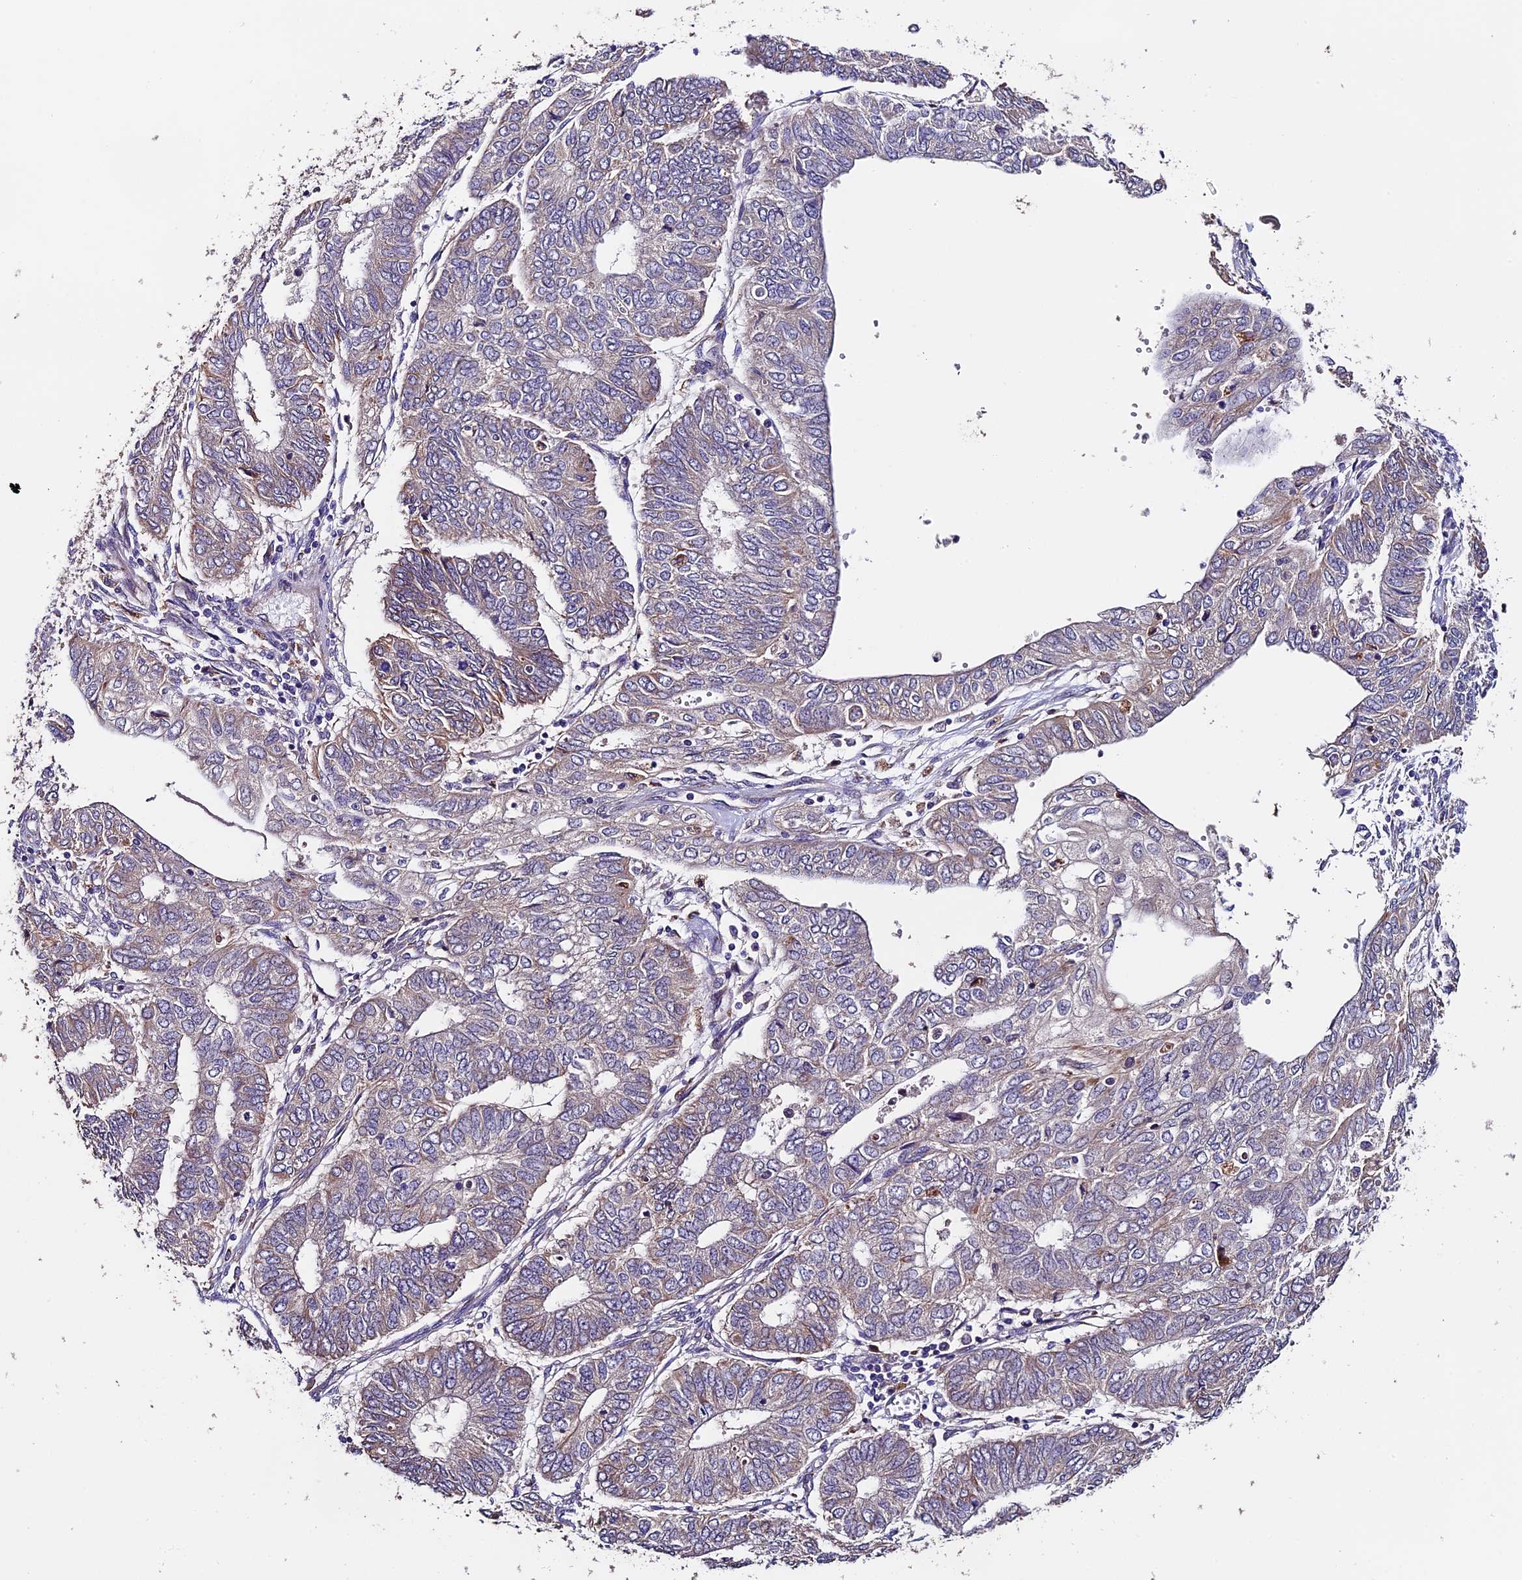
{"staining": {"intensity": "weak", "quantity": "<25%", "location": "cytoplasmic/membranous"}, "tissue": "endometrial cancer", "cell_type": "Tumor cells", "image_type": "cancer", "snomed": [{"axis": "morphology", "description": "Adenocarcinoma, NOS"}, {"axis": "topography", "description": "Endometrium"}], "caption": "Immunohistochemistry photomicrograph of neoplastic tissue: human adenocarcinoma (endometrial) stained with DAB (3,3'-diaminobenzidine) reveals no significant protein expression in tumor cells.", "gene": "CLN5", "patient": {"sex": "female", "age": 68}}